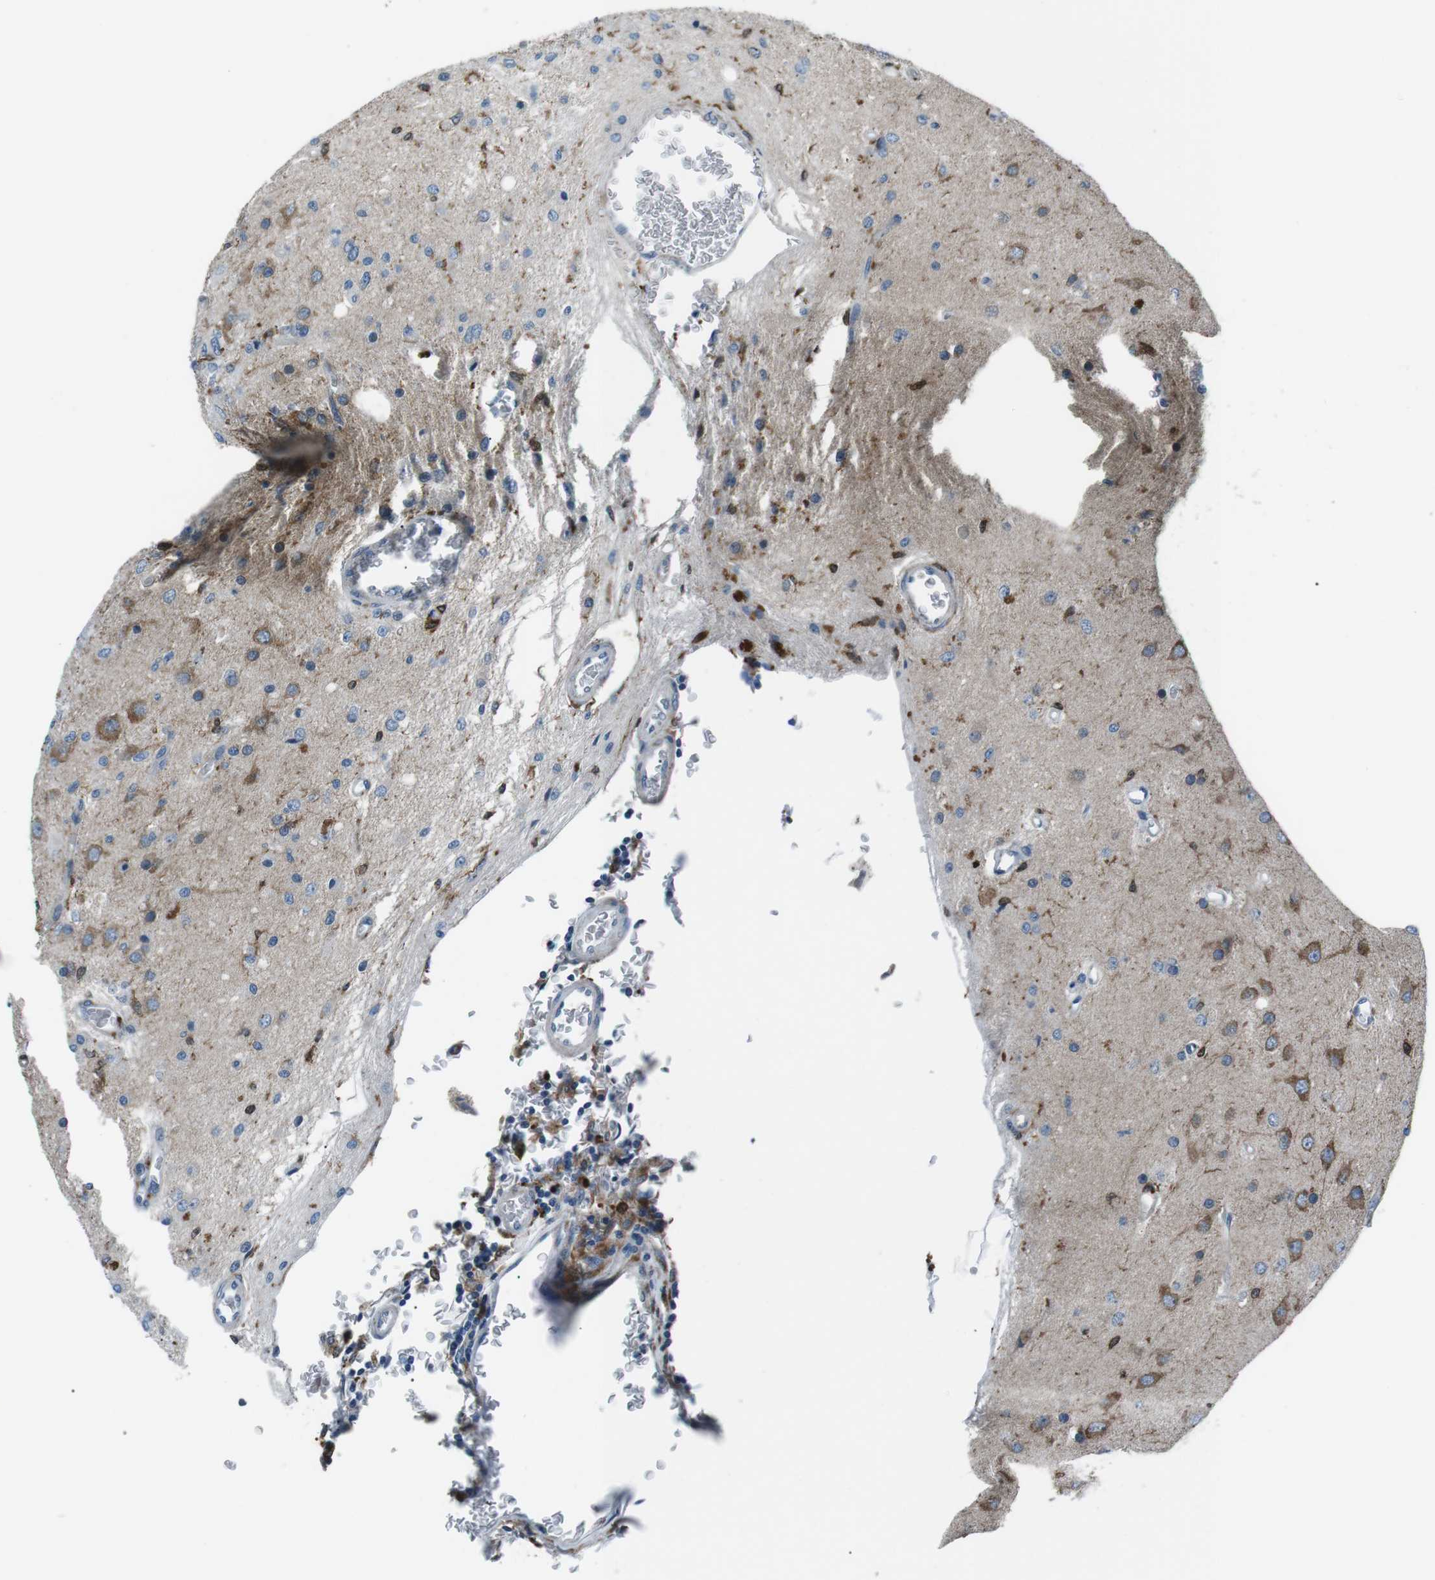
{"staining": {"intensity": "moderate", "quantity": ">75%", "location": "cytoplasmic/membranous"}, "tissue": "glioma", "cell_type": "Tumor cells", "image_type": "cancer", "snomed": [{"axis": "morphology", "description": "Normal tissue, NOS"}, {"axis": "morphology", "description": "Glioma, malignant, High grade"}, {"axis": "topography", "description": "Cerebral cortex"}], "caption": "Moderate cytoplasmic/membranous staining is present in approximately >75% of tumor cells in malignant high-grade glioma.", "gene": "BLNK", "patient": {"sex": "male", "age": 77}}